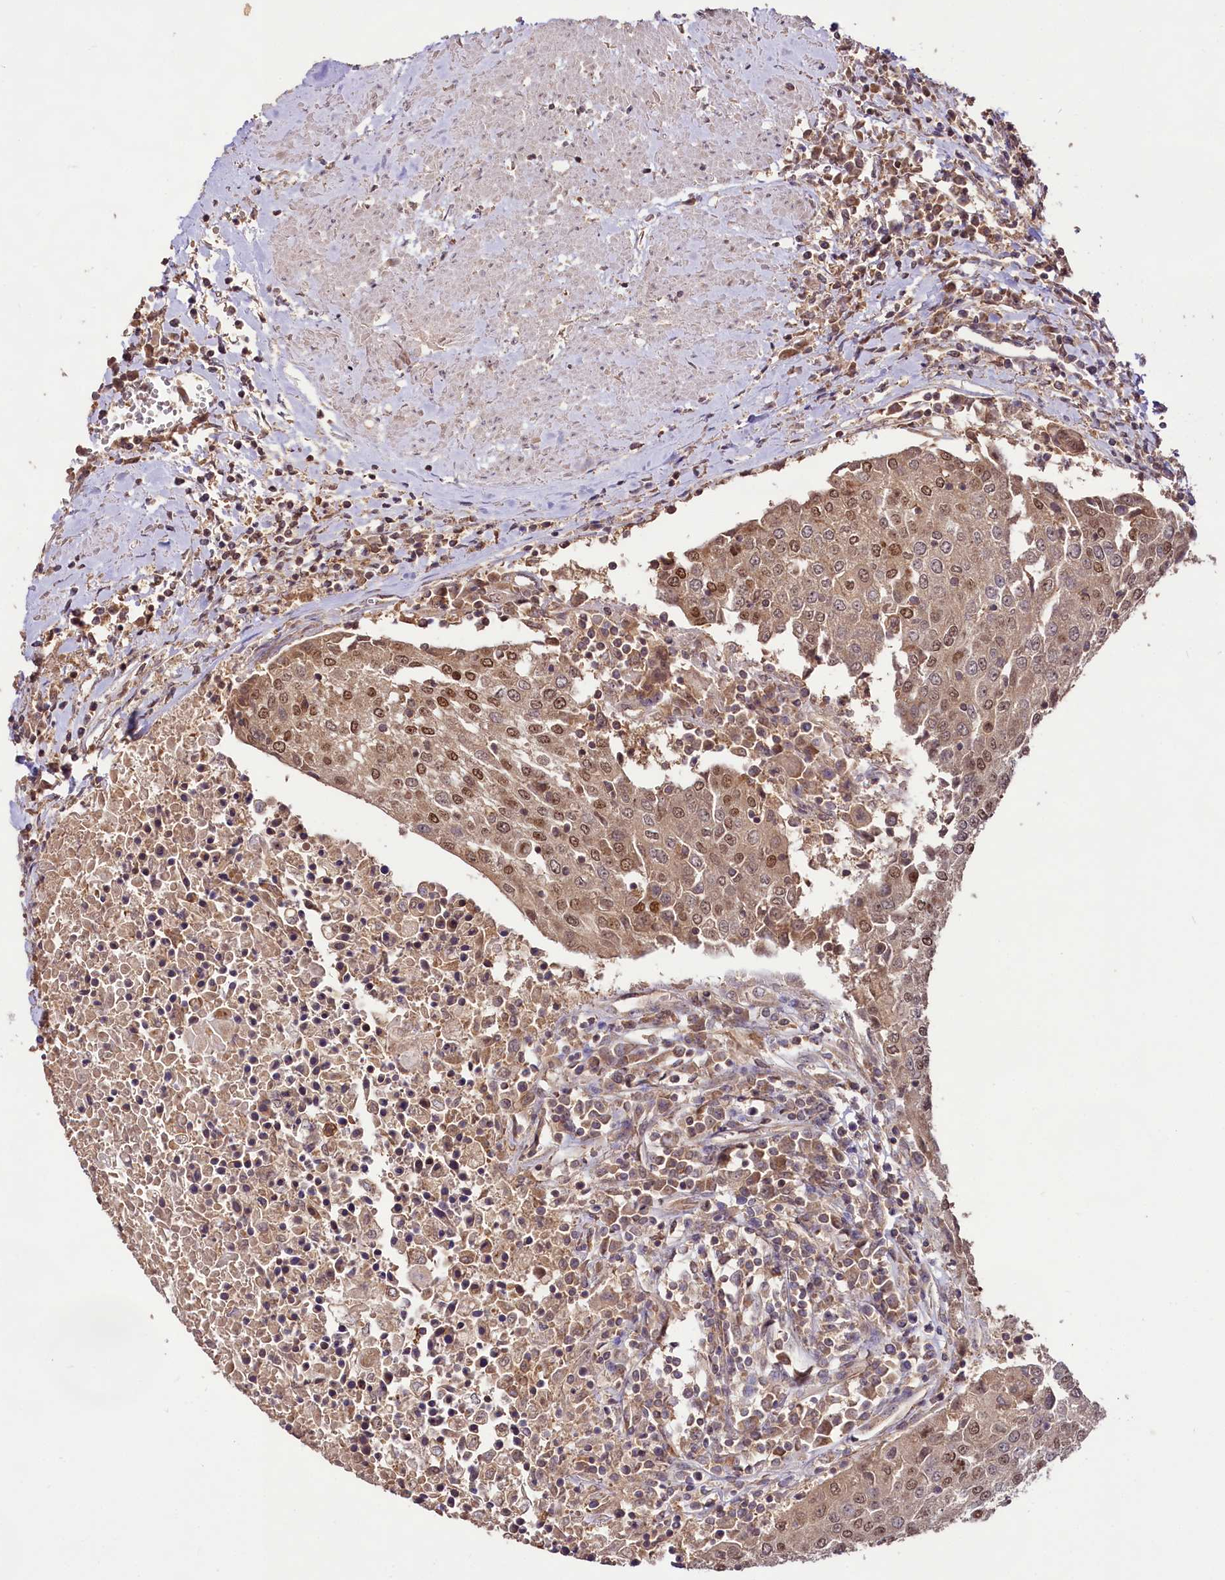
{"staining": {"intensity": "moderate", "quantity": ">75%", "location": "cytoplasmic/membranous,nuclear"}, "tissue": "urothelial cancer", "cell_type": "Tumor cells", "image_type": "cancer", "snomed": [{"axis": "morphology", "description": "Urothelial carcinoma, High grade"}, {"axis": "topography", "description": "Urinary bladder"}], "caption": "High-power microscopy captured an immunohistochemistry (IHC) image of high-grade urothelial carcinoma, revealing moderate cytoplasmic/membranous and nuclear positivity in approximately >75% of tumor cells.", "gene": "RRP8", "patient": {"sex": "female", "age": 85}}